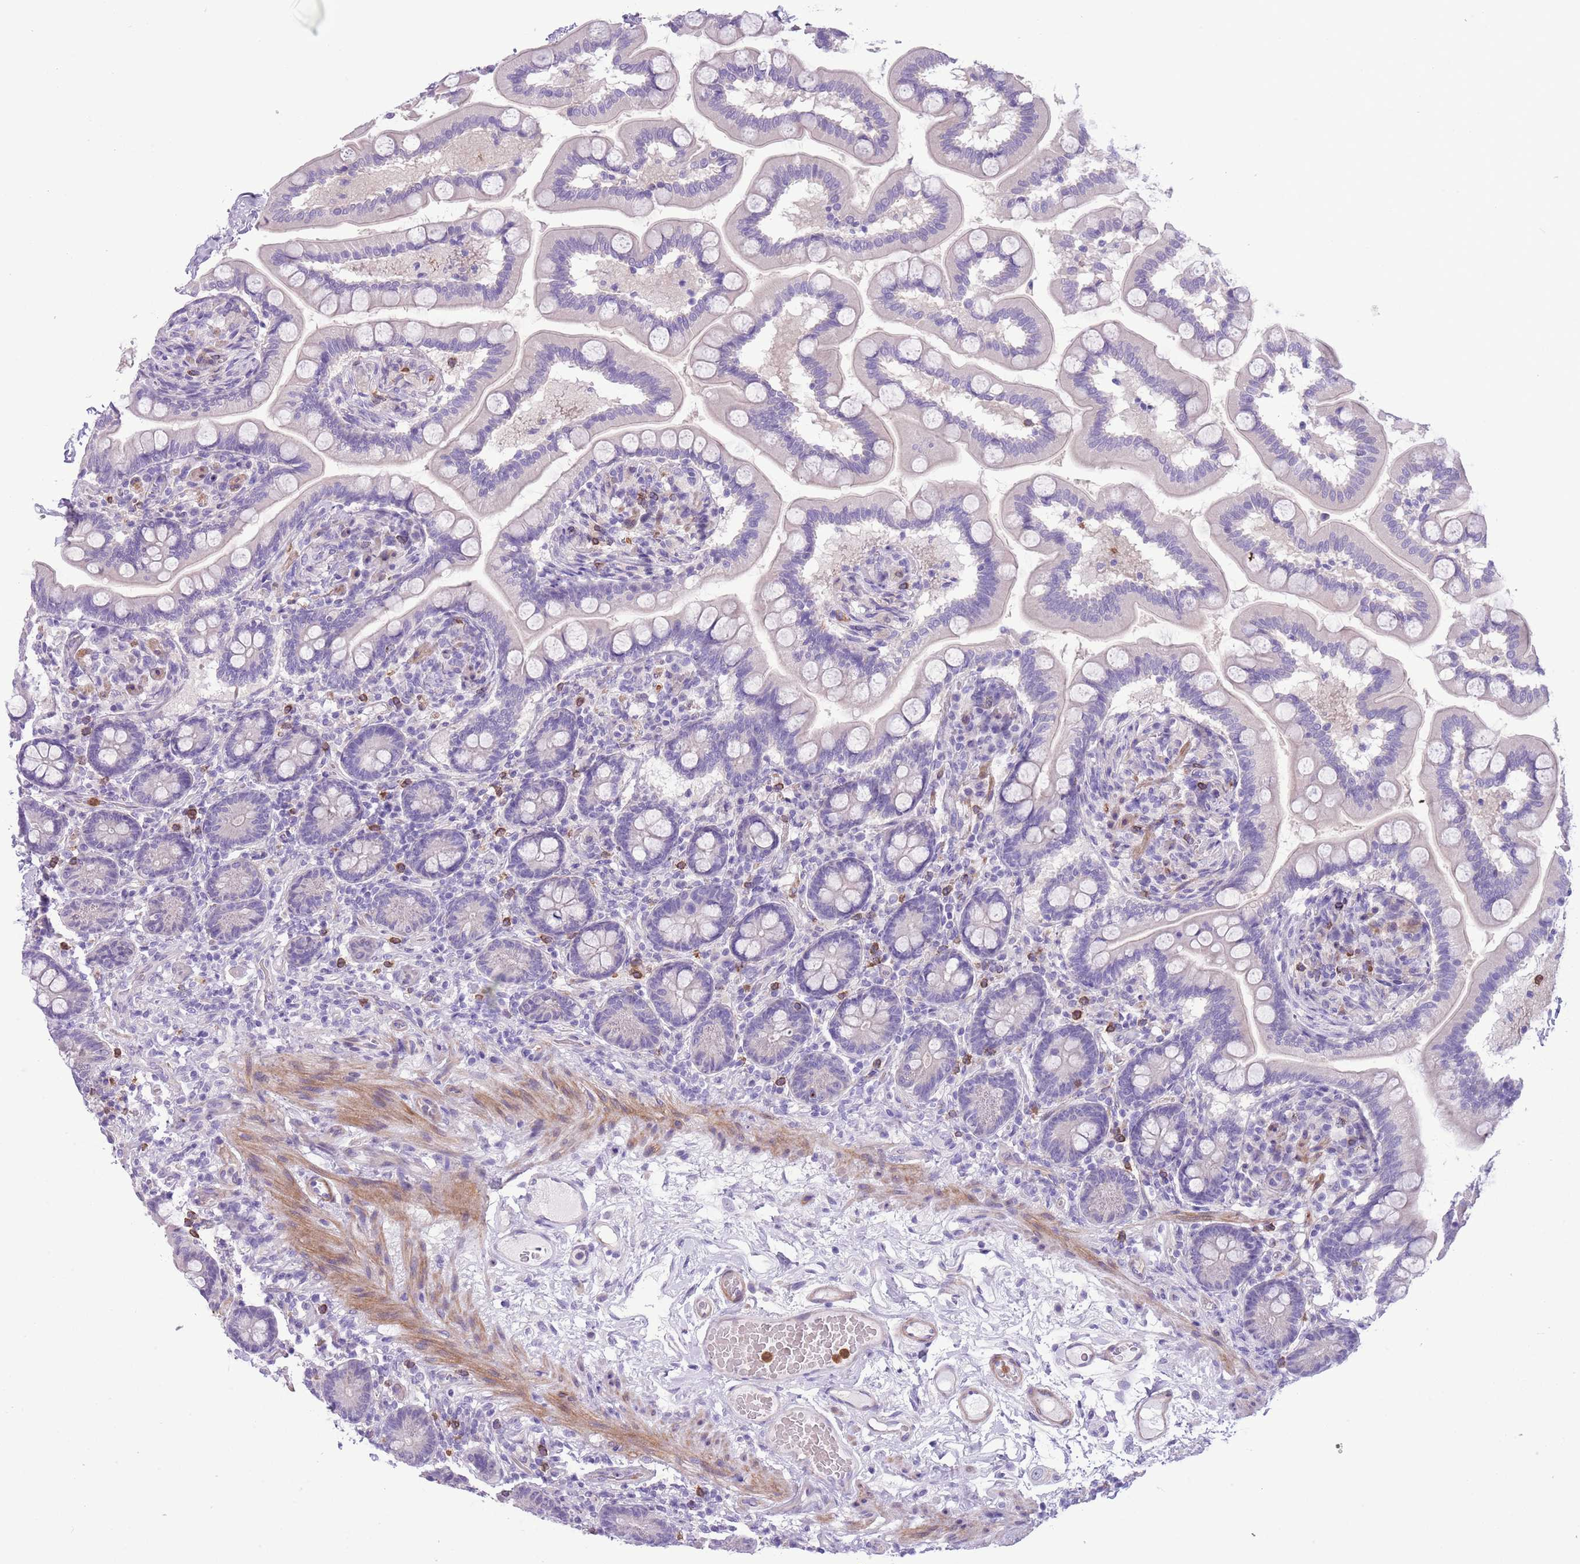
{"staining": {"intensity": "negative", "quantity": "none", "location": "none"}, "tissue": "small intestine", "cell_type": "Glandular cells", "image_type": "normal", "snomed": [{"axis": "morphology", "description": "Normal tissue, NOS"}, {"axis": "topography", "description": "Small intestine"}], "caption": "An image of small intestine stained for a protein shows no brown staining in glandular cells. (DAB (3,3'-diaminobenzidine) IHC visualized using brightfield microscopy, high magnification).", "gene": "OR6M1", "patient": {"sex": "female", "age": 64}}